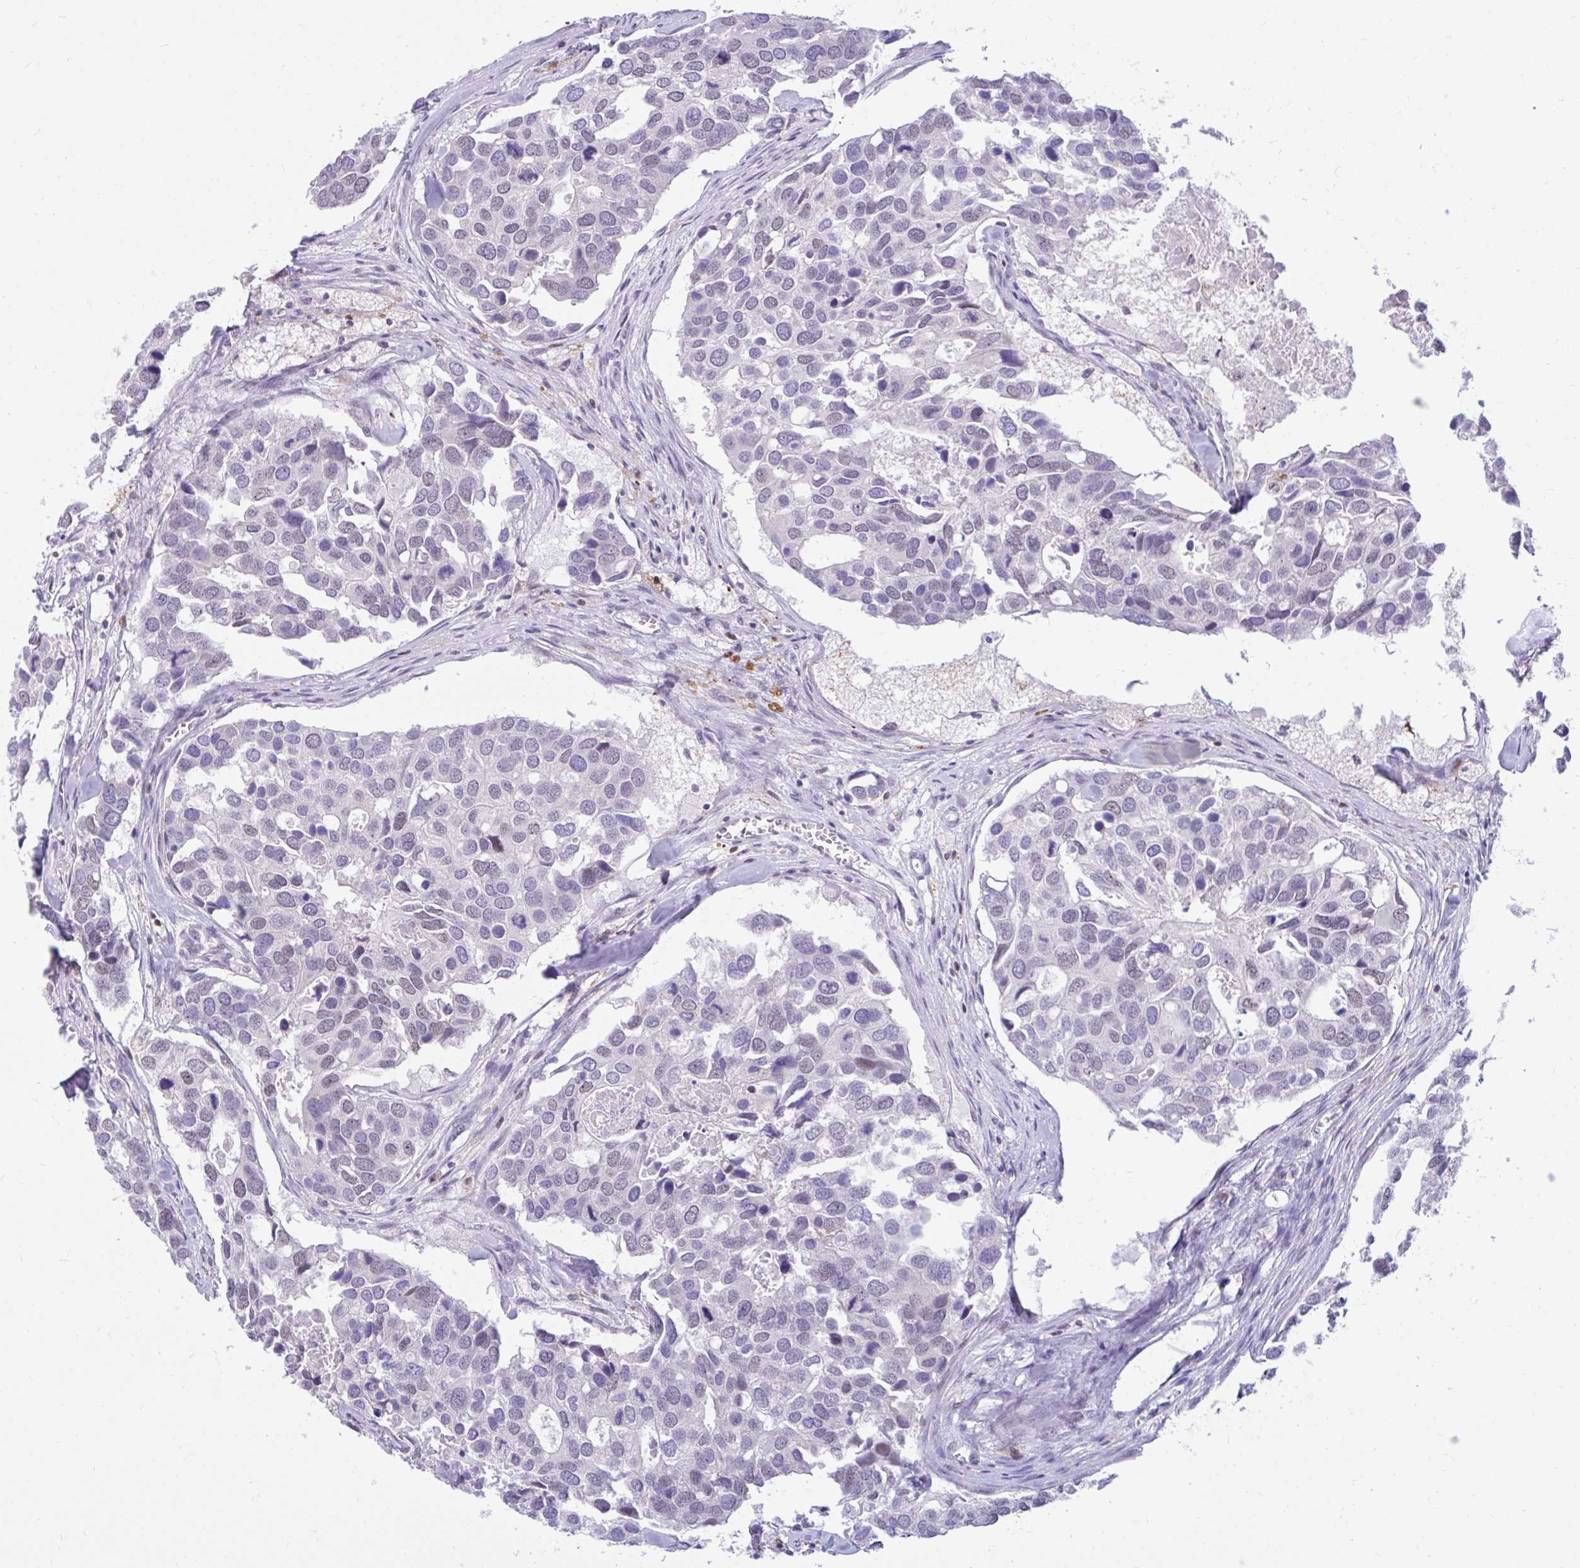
{"staining": {"intensity": "weak", "quantity": "<25%", "location": "nuclear"}, "tissue": "breast cancer", "cell_type": "Tumor cells", "image_type": "cancer", "snomed": [{"axis": "morphology", "description": "Duct carcinoma"}, {"axis": "topography", "description": "Breast"}], "caption": "Tumor cells are negative for brown protein staining in breast cancer. (DAB (3,3'-diaminobenzidine) immunohistochemistry (IHC), high magnification).", "gene": "GLB1L2", "patient": {"sex": "female", "age": 83}}